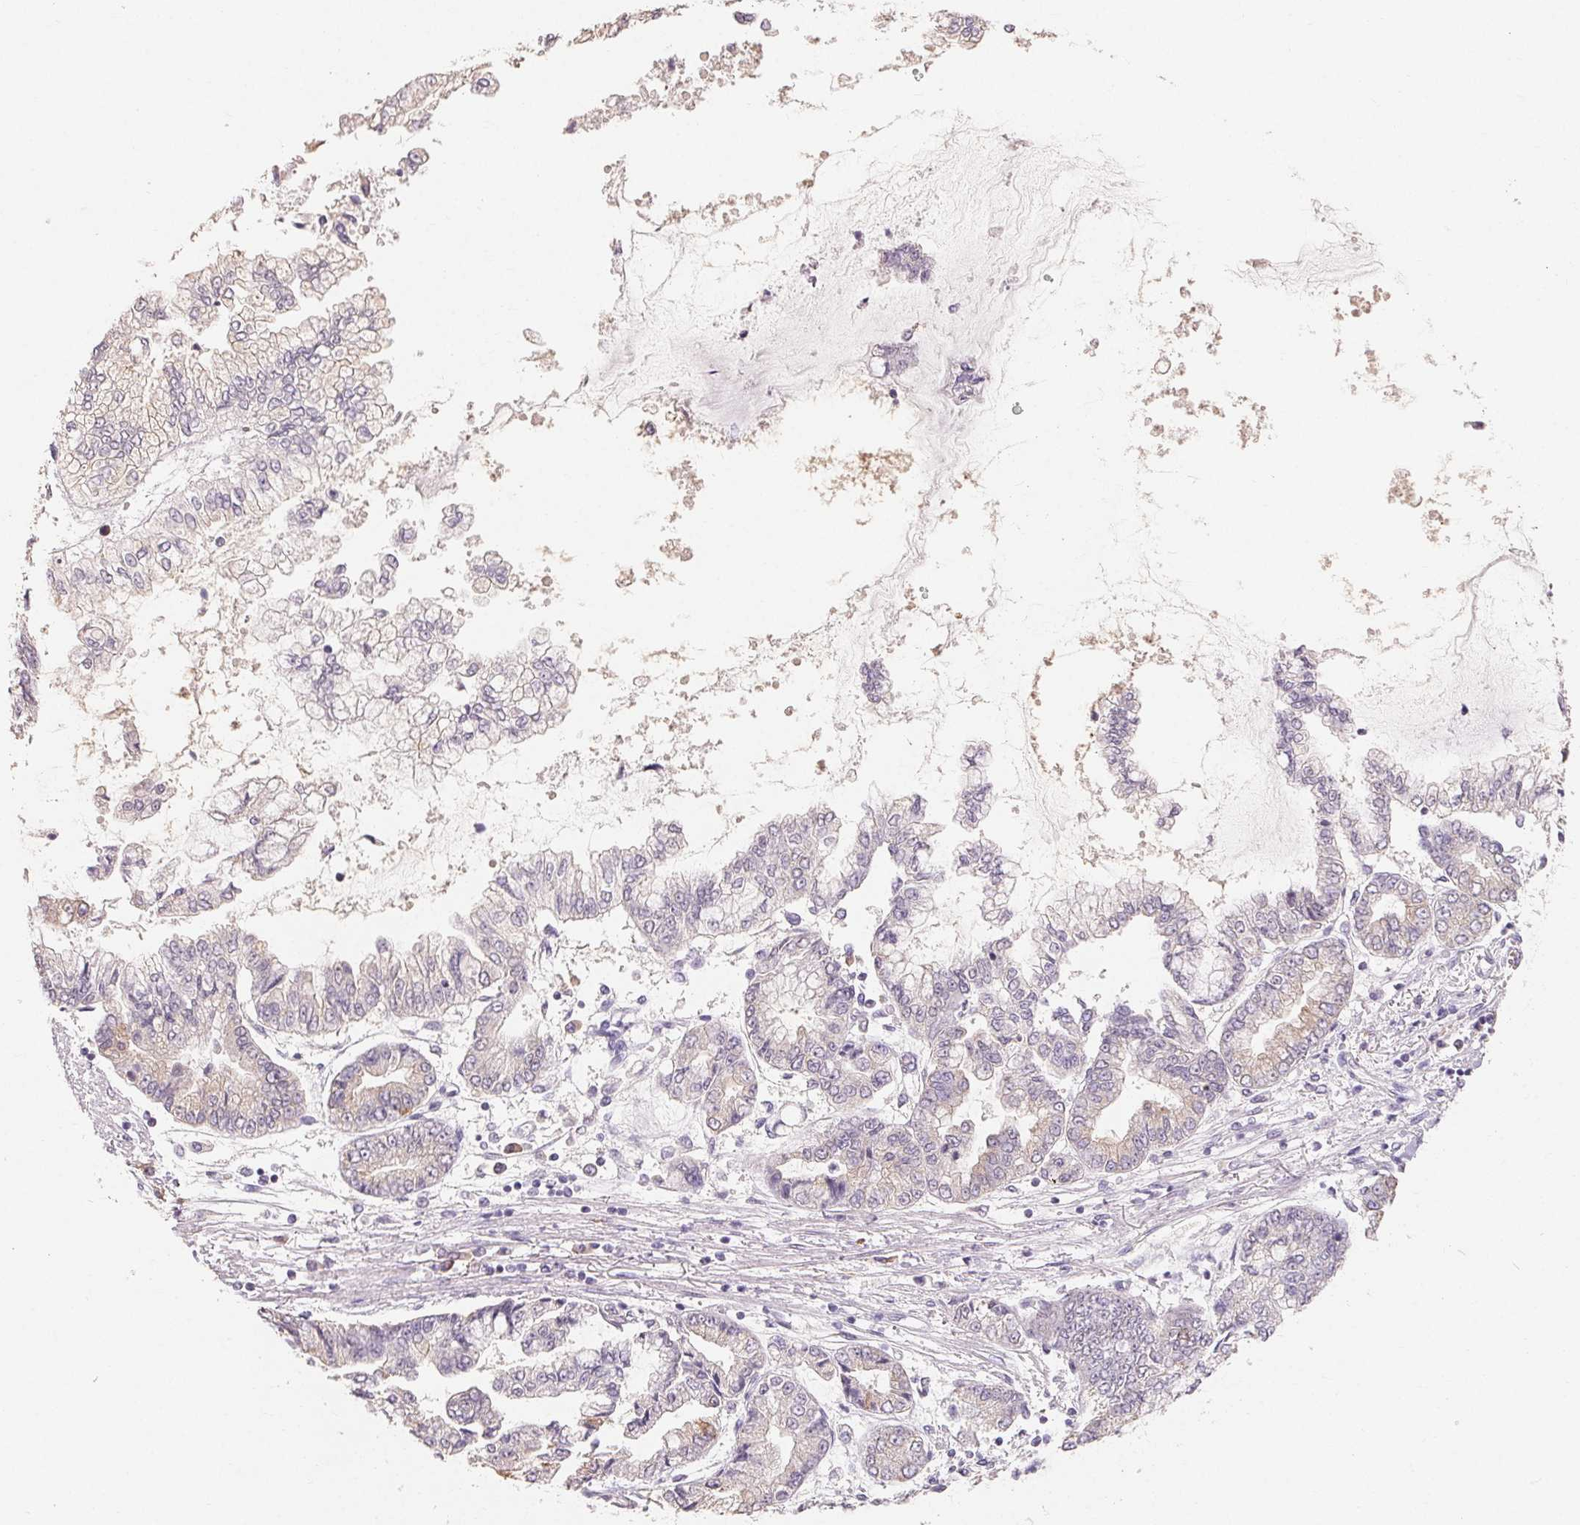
{"staining": {"intensity": "weak", "quantity": "25%-75%", "location": "cytoplasmic/membranous"}, "tissue": "stomach cancer", "cell_type": "Tumor cells", "image_type": "cancer", "snomed": [{"axis": "morphology", "description": "Adenocarcinoma, NOS"}, {"axis": "topography", "description": "Stomach, upper"}], "caption": "Tumor cells reveal weak cytoplasmic/membranous staining in about 25%-75% of cells in stomach cancer.", "gene": "MAP7D2", "patient": {"sex": "female", "age": 74}}